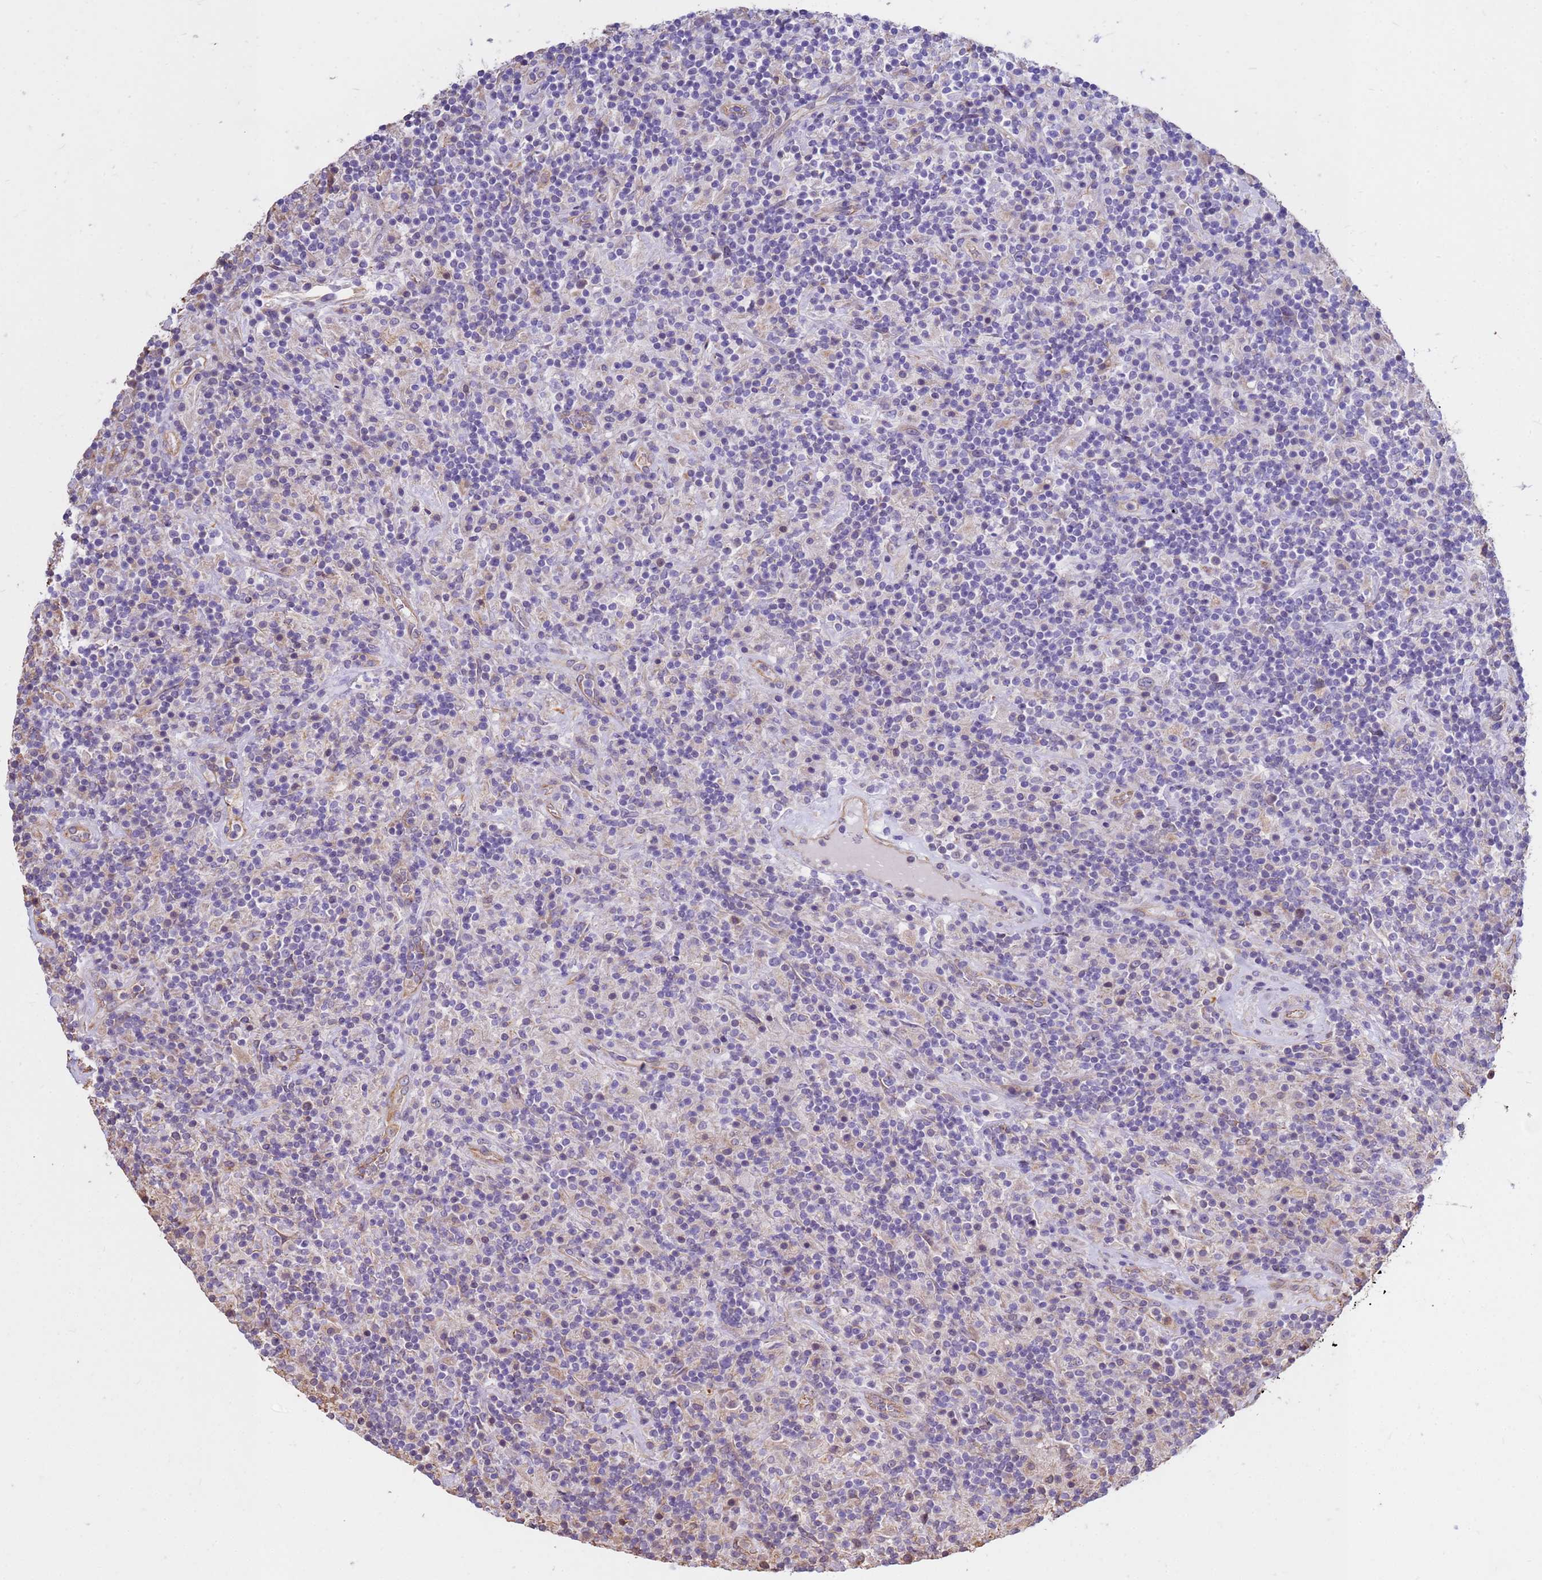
{"staining": {"intensity": "weak", "quantity": "25%-75%", "location": "cytoplasmic/membranous"}, "tissue": "lymphoma", "cell_type": "Tumor cells", "image_type": "cancer", "snomed": [{"axis": "morphology", "description": "Hodgkin's disease, NOS"}, {"axis": "topography", "description": "Lymph node"}], "caption": "A high-resolution histopathology image shows IHC staining of lymphoma, which exhibits weak cytoplasmic/membranous positivity in approximately 25%-75% of tumor cells. The staining was performed using DAB (3,3'-diaminobenzidine) to visualize the protein expression in brown, while the nuclei were stained in blue with hematoxylin (Magnification: 20x).", "gene": "TCEAL3", "patient": {"sex": "male", "age": 70}}